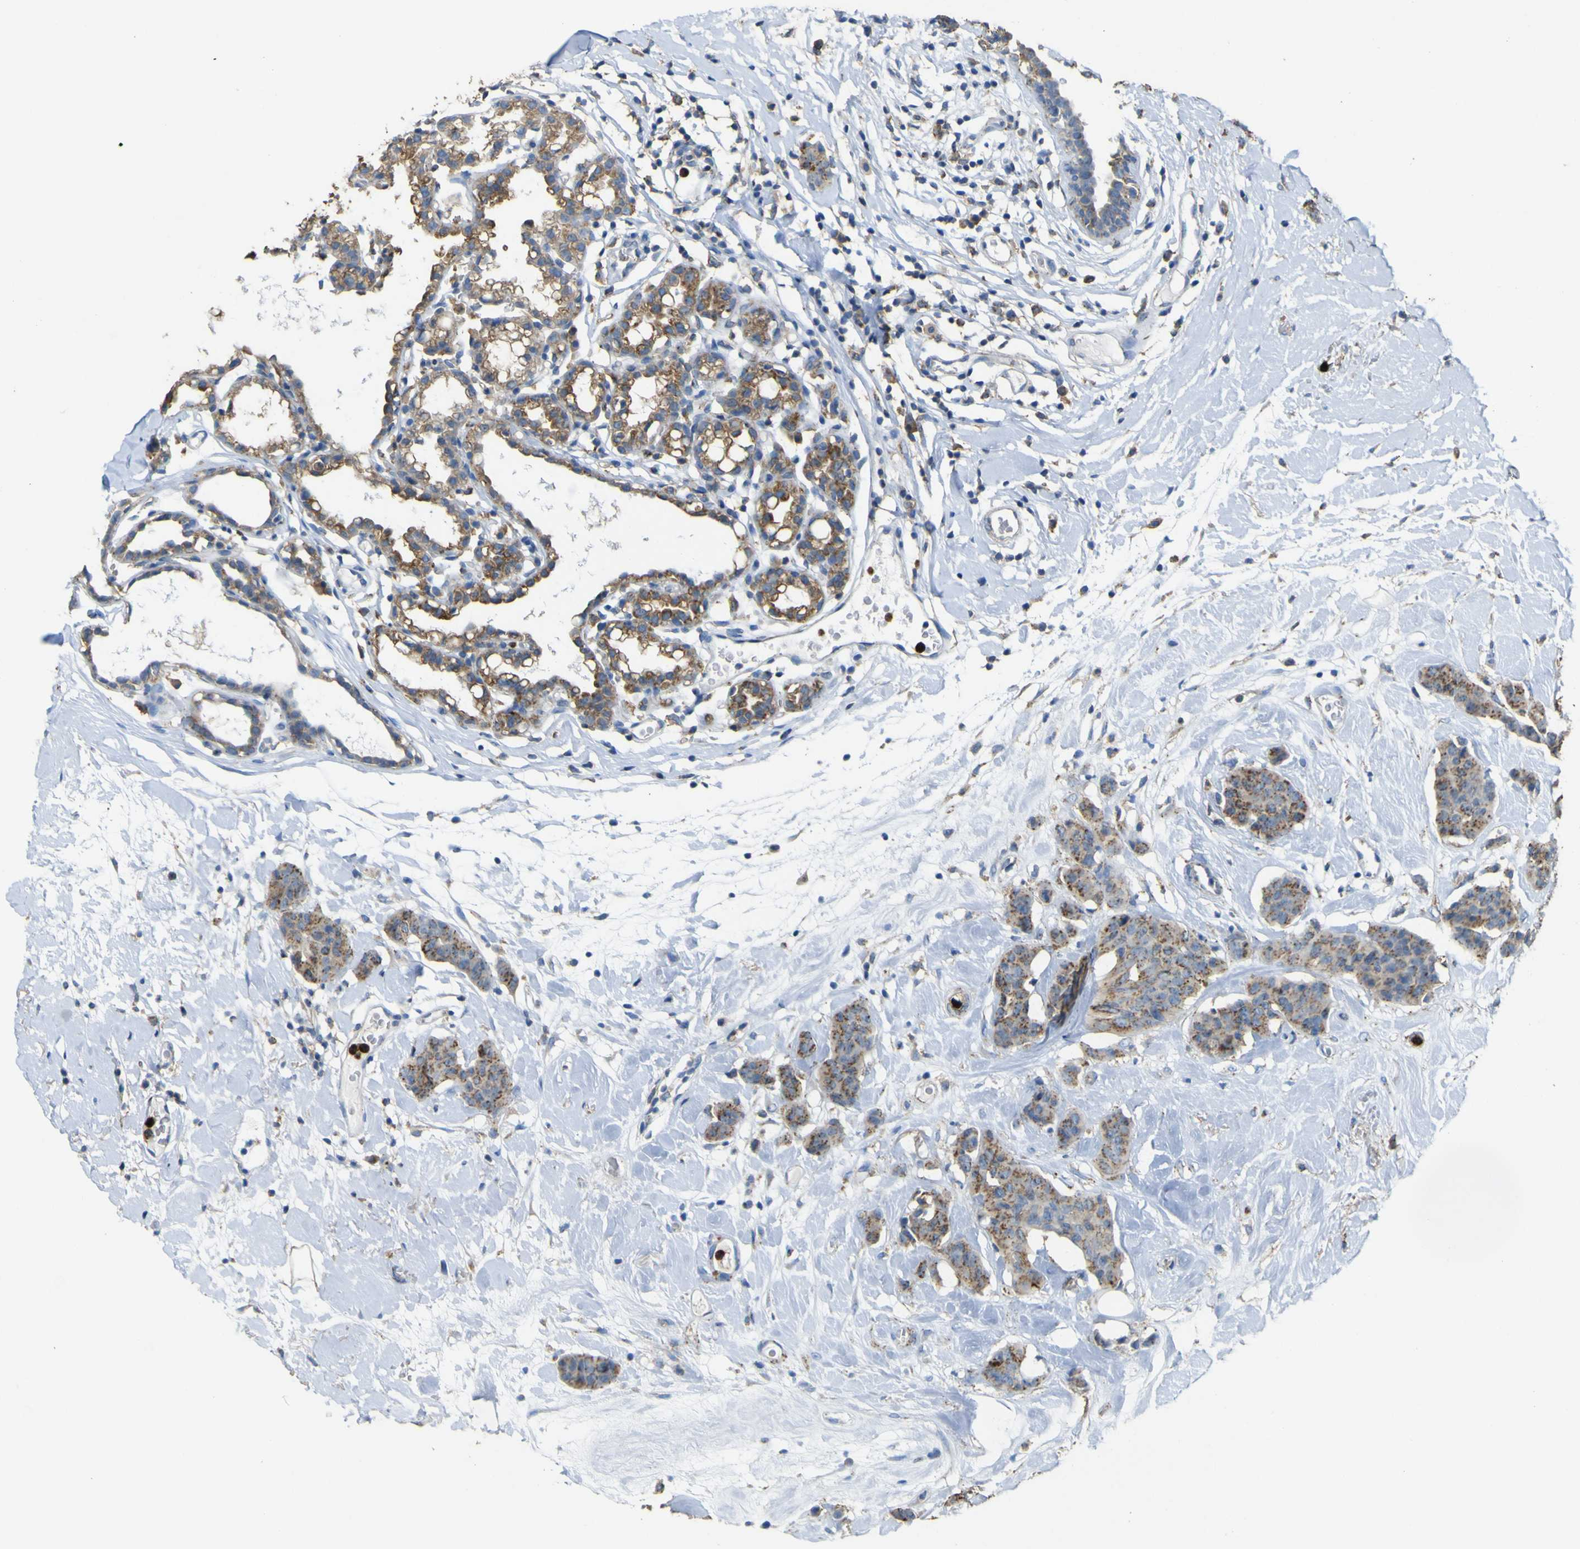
{"staining": {"intensity": "strong", "quantity": ">75%", "location": "cytoplasmic/membranous"}, "tissue": "breast cancer", "cell_type": "Tumor cells", "image_type": "cancer", "snomed": [{"axis": "morphology", "description": "Normal tissue, NOS"}, {"axis": "morphology", "description": "Duct carcinoma"}, {"axis": "topography", "description": "Breast"}], "caption": "The image demonstrates staining of breast infiltrating ductal carcinoma, revealing strong cytoplasmic/membranous protein expression (brown color) within tumor cells.", "gene": "ACSL3", "patient": {"sex": "female", "age": 40}}